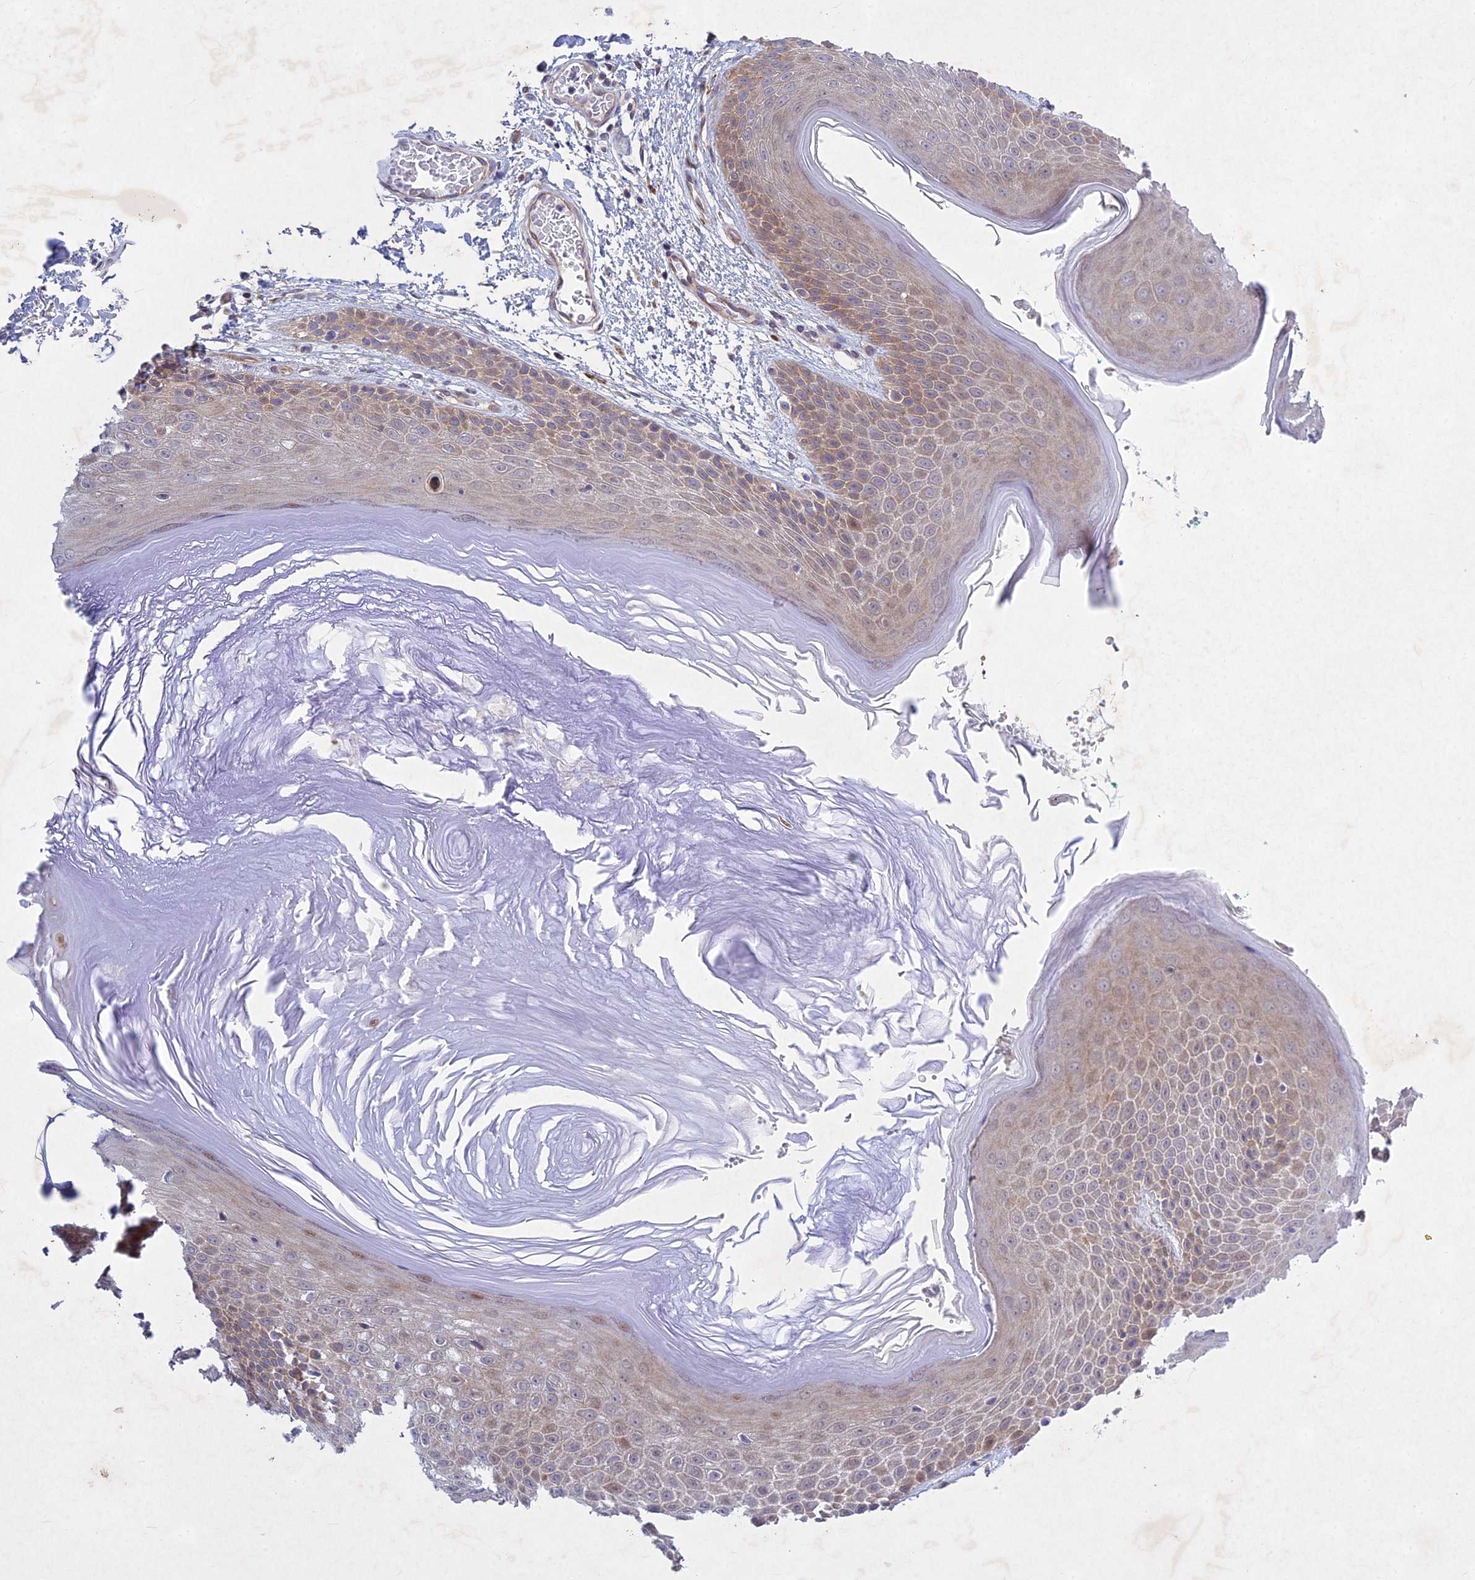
{"staining": {"intensity": "weak", "quantity": ">75%", "location": "cytoplasmic/membranous"}, "tissue": "skin", "cell_type": "Epidermal cells", "image_type": "normal", "snomed": [{"axis": "morphology", "description": "Normal tissue, NOS"}, {"axis": "topography", "description": "Anal"}], "caption": "This histopathology image demonstrates immunohistochemistry (IHC) staining of normal human skin, with low weak cytoplasmic/membranous expression in approximately >75% of epidermal cells.", "gene": "PTHLH", "patient": {"sex": "male", "age": 74}}